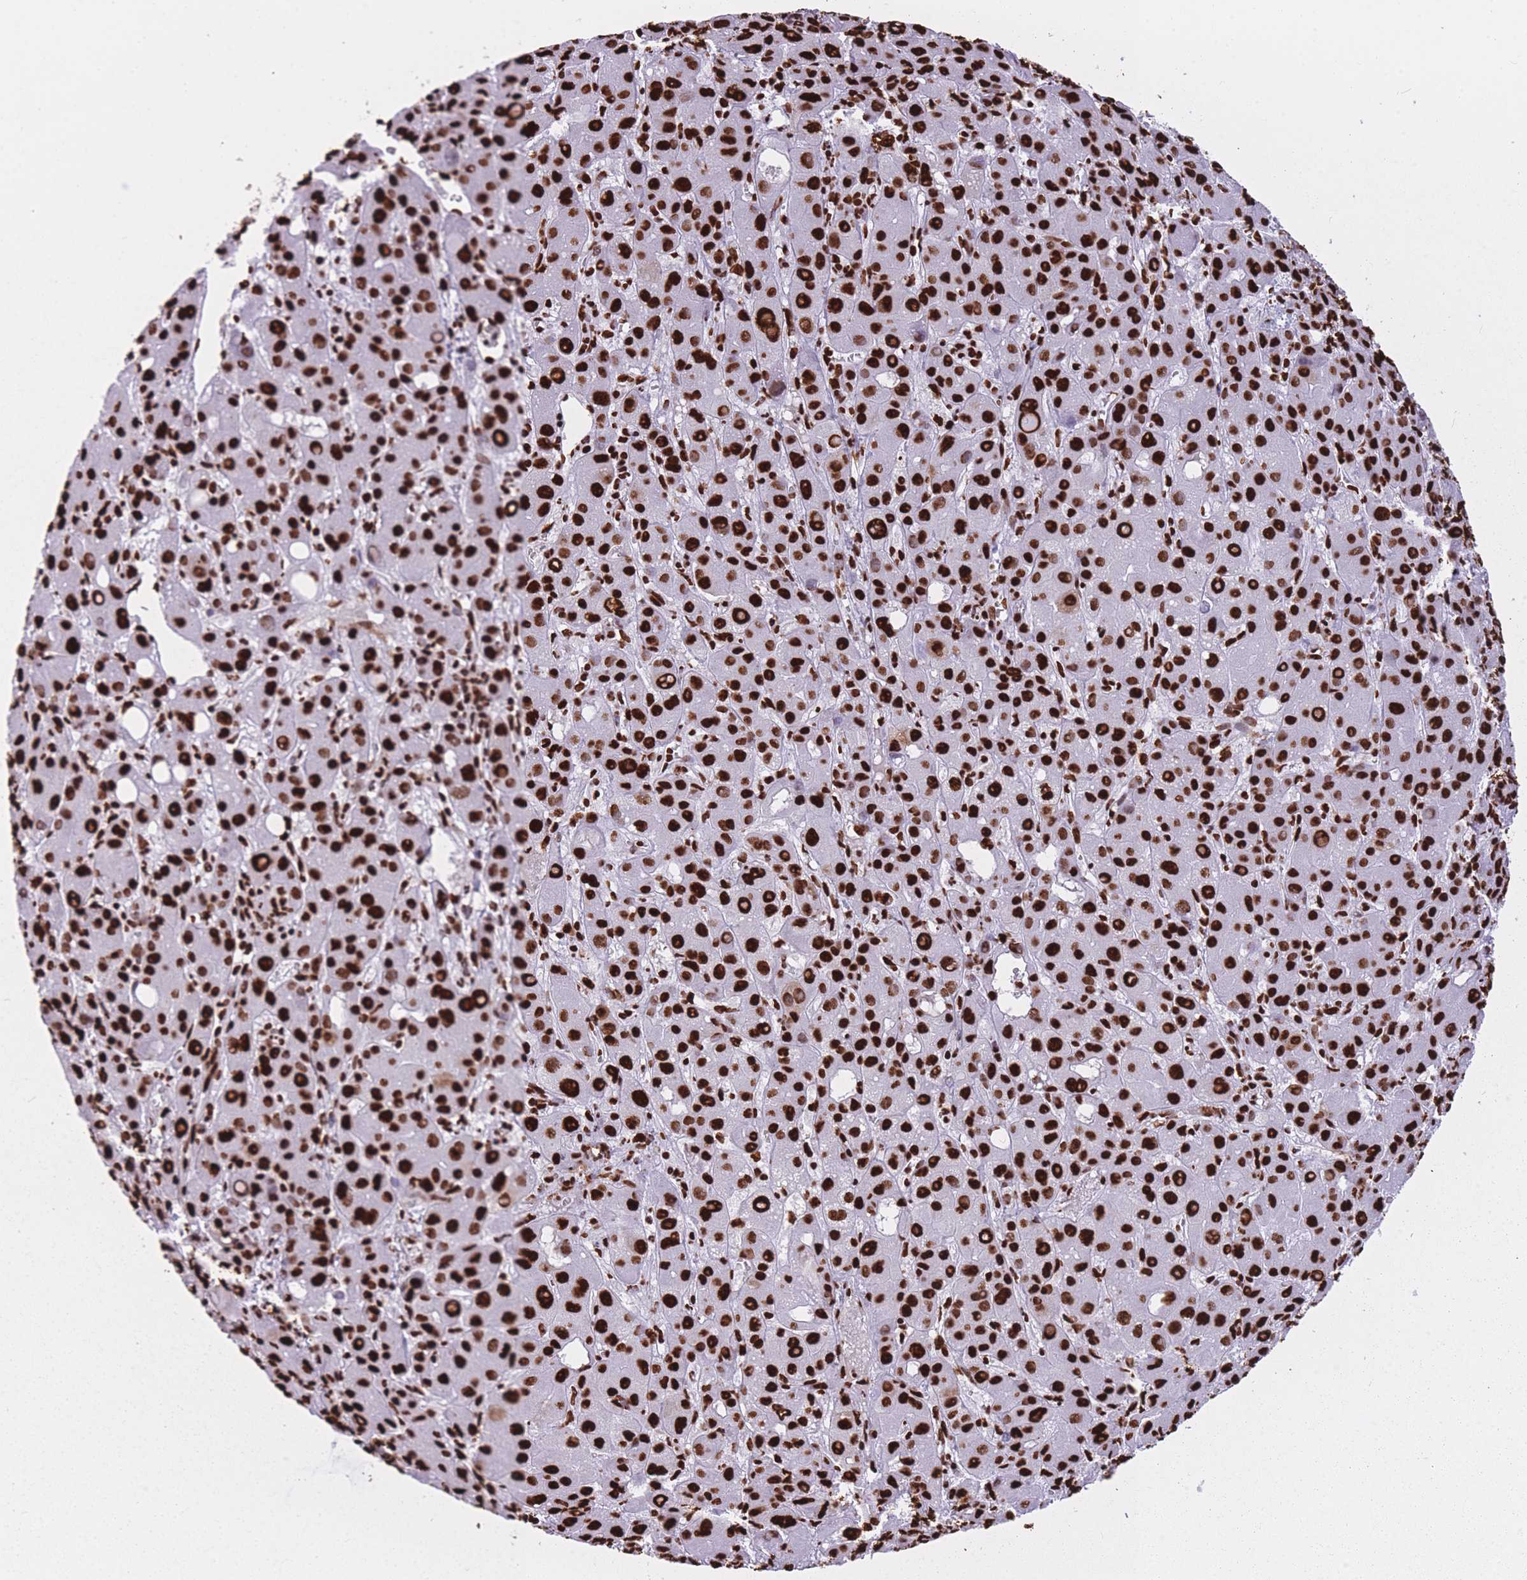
{"staining": {"intensity": "strong", "quantity": ">75%", "location": "nuclear"}, "tissue": "liver cancer", "cell_type": "Tumor cells", "image_type": "cancer", "snomed": [{"axis": "morphology", "description": "Carcinoma, Hepatocellular, NOS"}, {"axis": "topography", "description": "Liver"}], "caption": "IHC image of neoplastic tissue: human liver hepatocellular carcinoma stained using IHC shows high levels of strong protein expression localized specifically in the nuclear of tumor cells, appearing as a nuclear brown color.", "gene": "HNRNPUL1", "patient": {"sex": "male", "age": 55}}